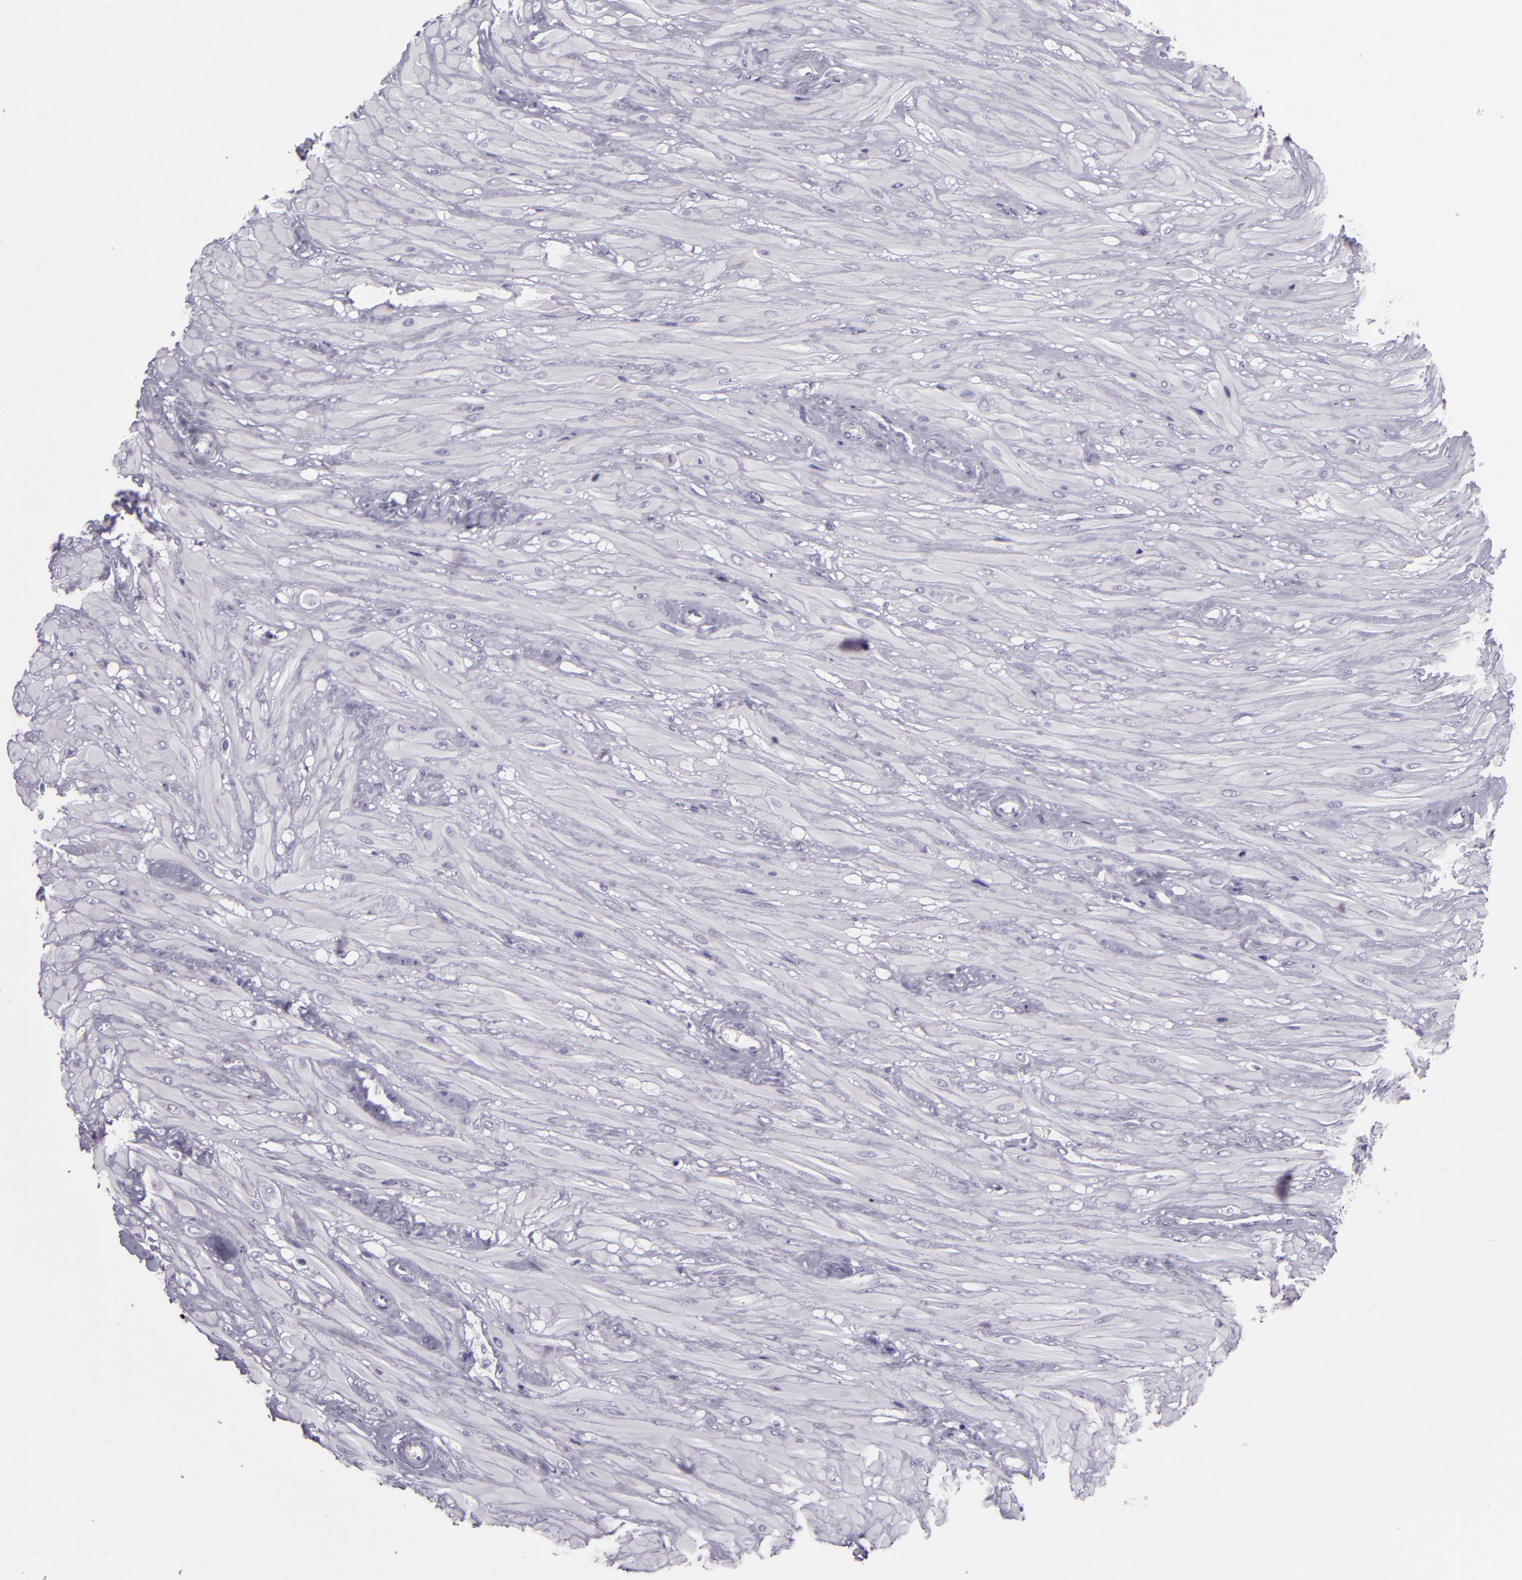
{"staining": {"intensity": "negative", "quantity": "none", "location": "none"}, "tissue": "seminal vesicle", "cell_type": "Glandular cells", "image_type": "normal", "snomed": [{"axis": "morphology", "description": "Normal tissue, NOS"}, {"axis": "morphology", "description": "Inflammation, NOS"}, {"axis": "topography", "description": "Urinary bladder"}, {"axis": "topography", "description": "Prostate"}, {"axis": "topography", "description": "Seminal veicle"}], "caption": "IHC of benign human seminal vesicle displays no staining in glandular cells.", "gene": "CR2", "patient": {"sex": "male", "age": 82}}